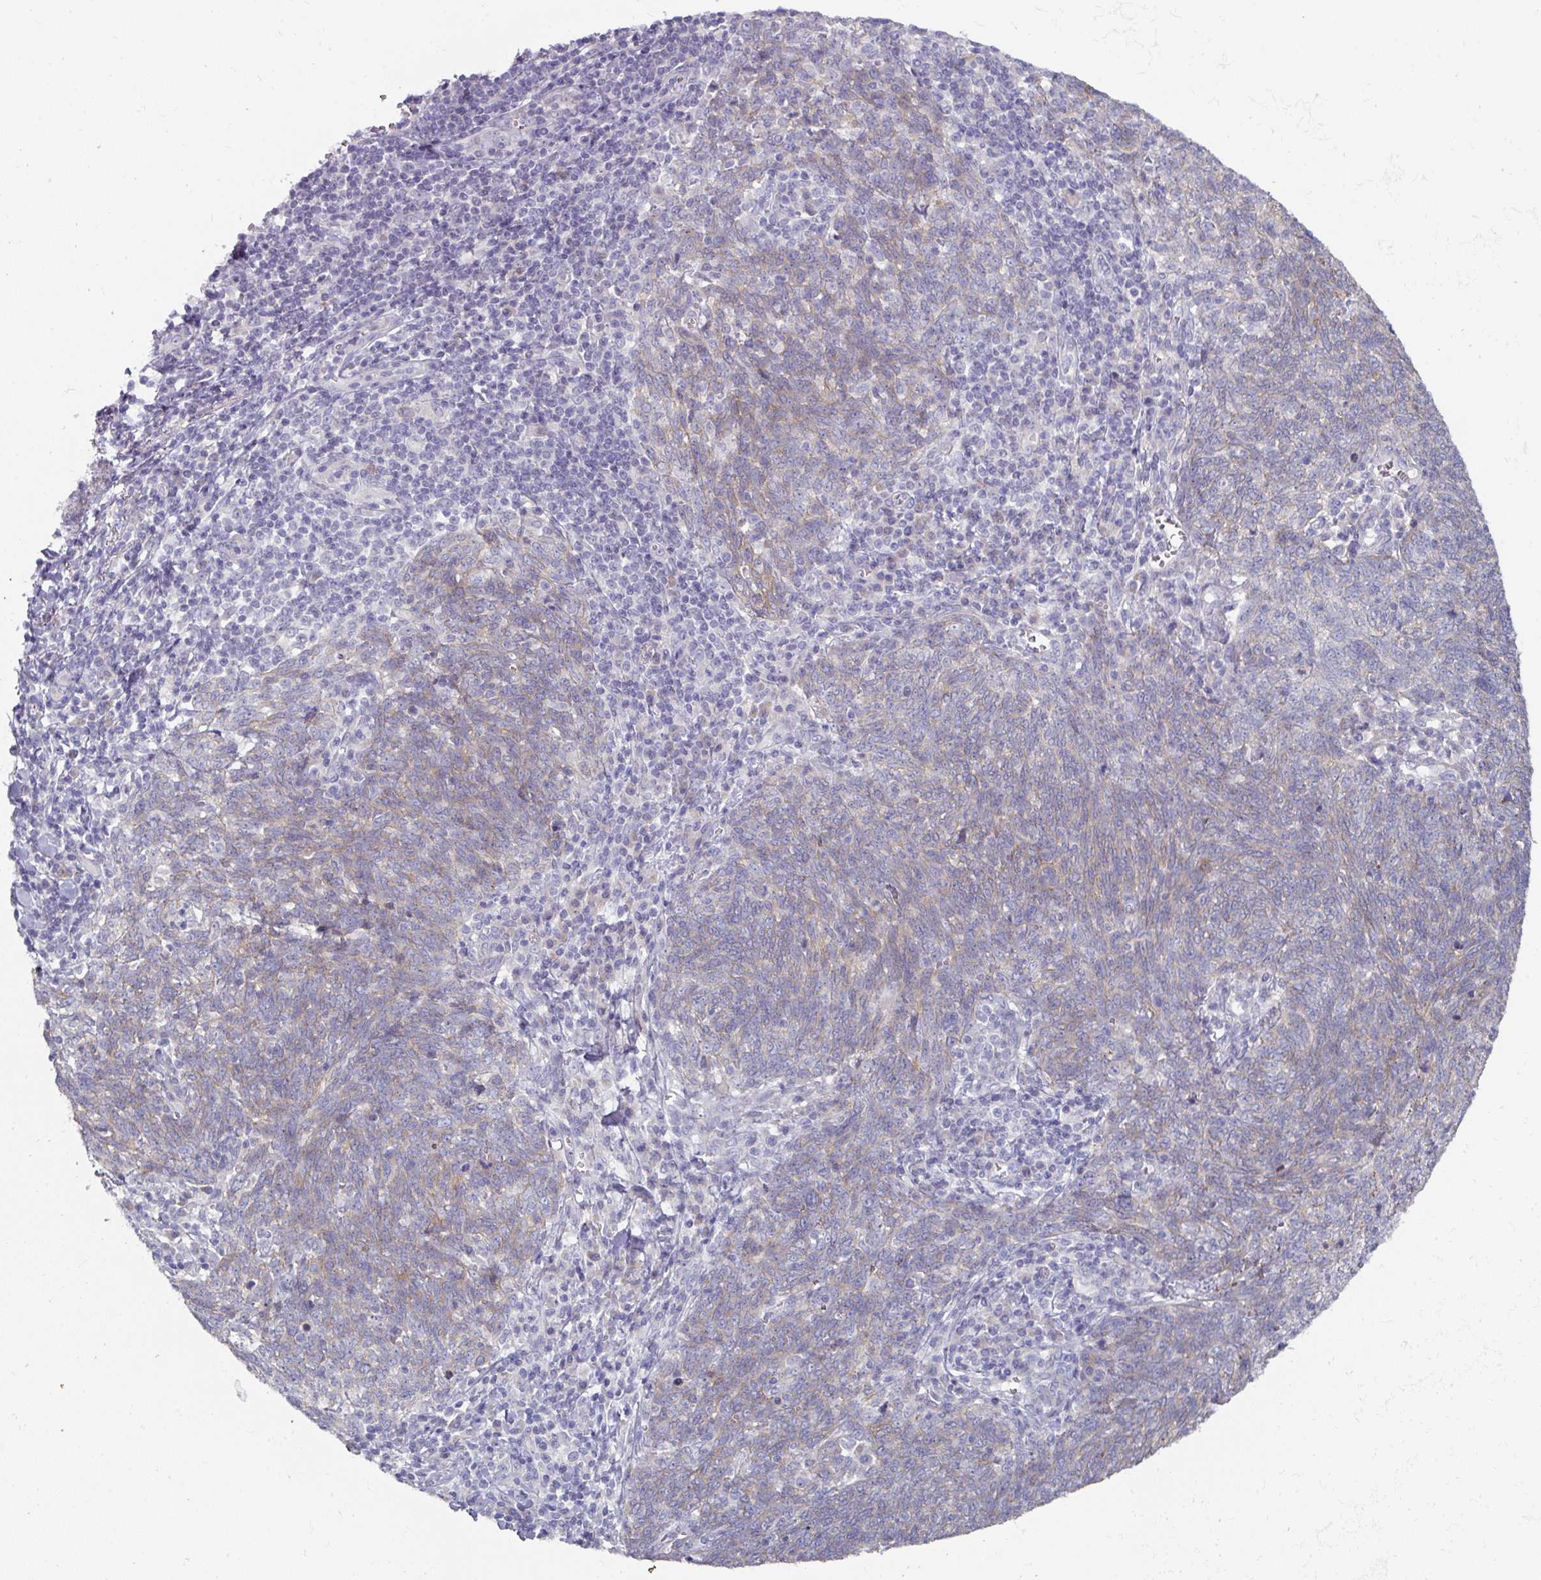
{"staining": {"intensity": "moderate", "quantity": "25%-75%", "location": "cytoplasmic/membranous"}, "tissue": "lung cancer", "cell_type": "Tumor cells", "image_type": "cancer", "snomed": [{"axis": "morphology", "description": "Squamous cell carcinoma, NOS"}, {"axis": "topography", "description": "Lung"}], "caption": "An image of lung cancer stained for a protein exhibits moderate cytoplasmic/membranous brown staining in tumor cells.", "gene": "NT5C1A", "patient": {"sex": "female", "age": 72}}